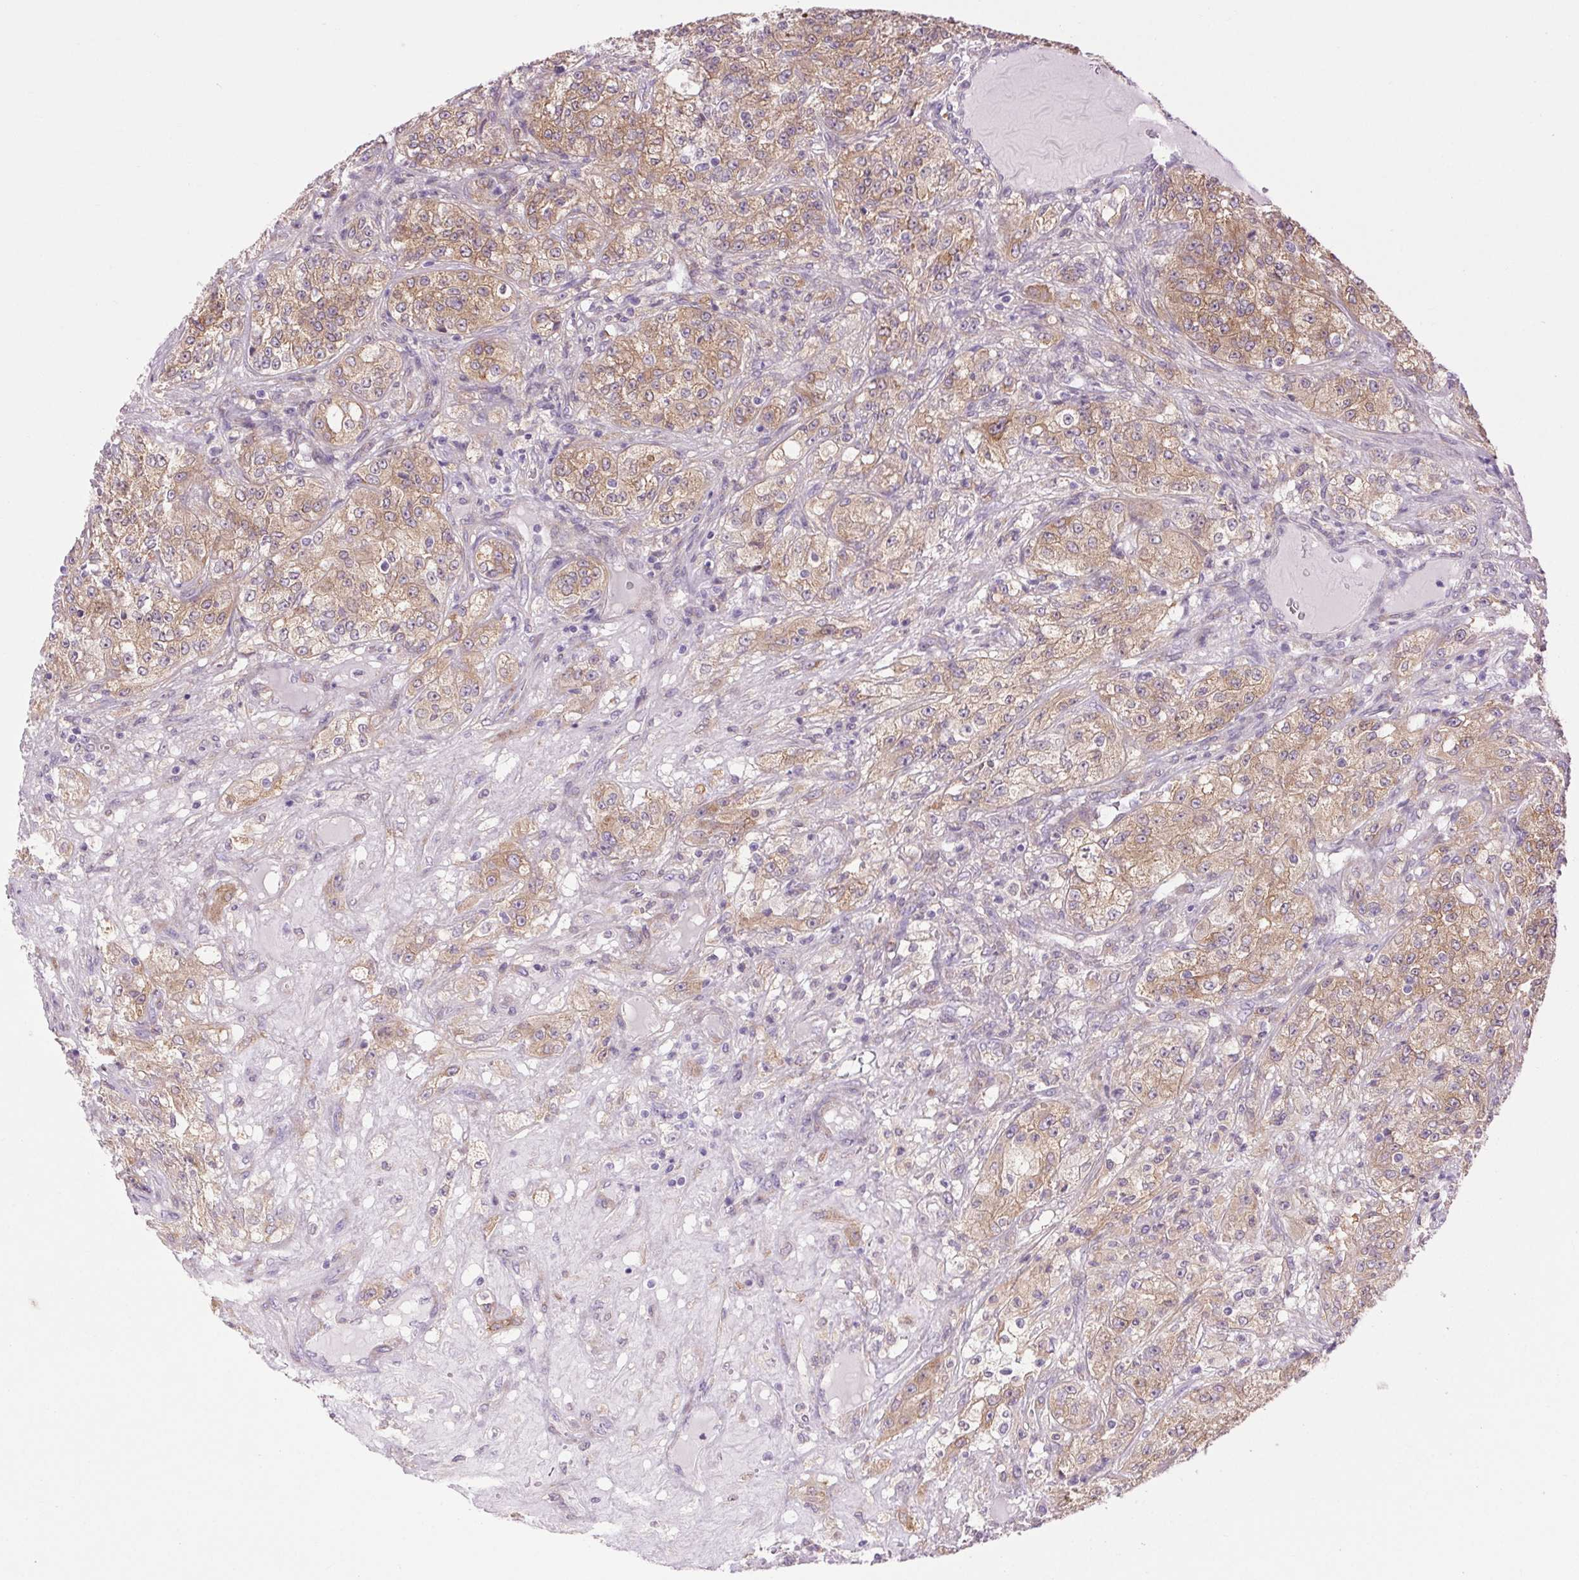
{"staining": {"intensity": "moderate", "quantity": ">75%", "location": "cytoplasmic/membranous"}, "tissue": "renal cancer", "cell_type": "Tumor cells", "image_type": "cancer", "snomed": [{"axis": "morphology", "description": "Adenocarcinoma, NOS"}, {"axis": "topography", "description": "Kidney"}], "caption": "The immunohistochemical stain labels moderate cytoplasmic/membranous staining in tumor cells of adenocarcinoma (renal) tissue.", "gene": "SOWAHC", "patient": {"sex": "female", "age": 63}}